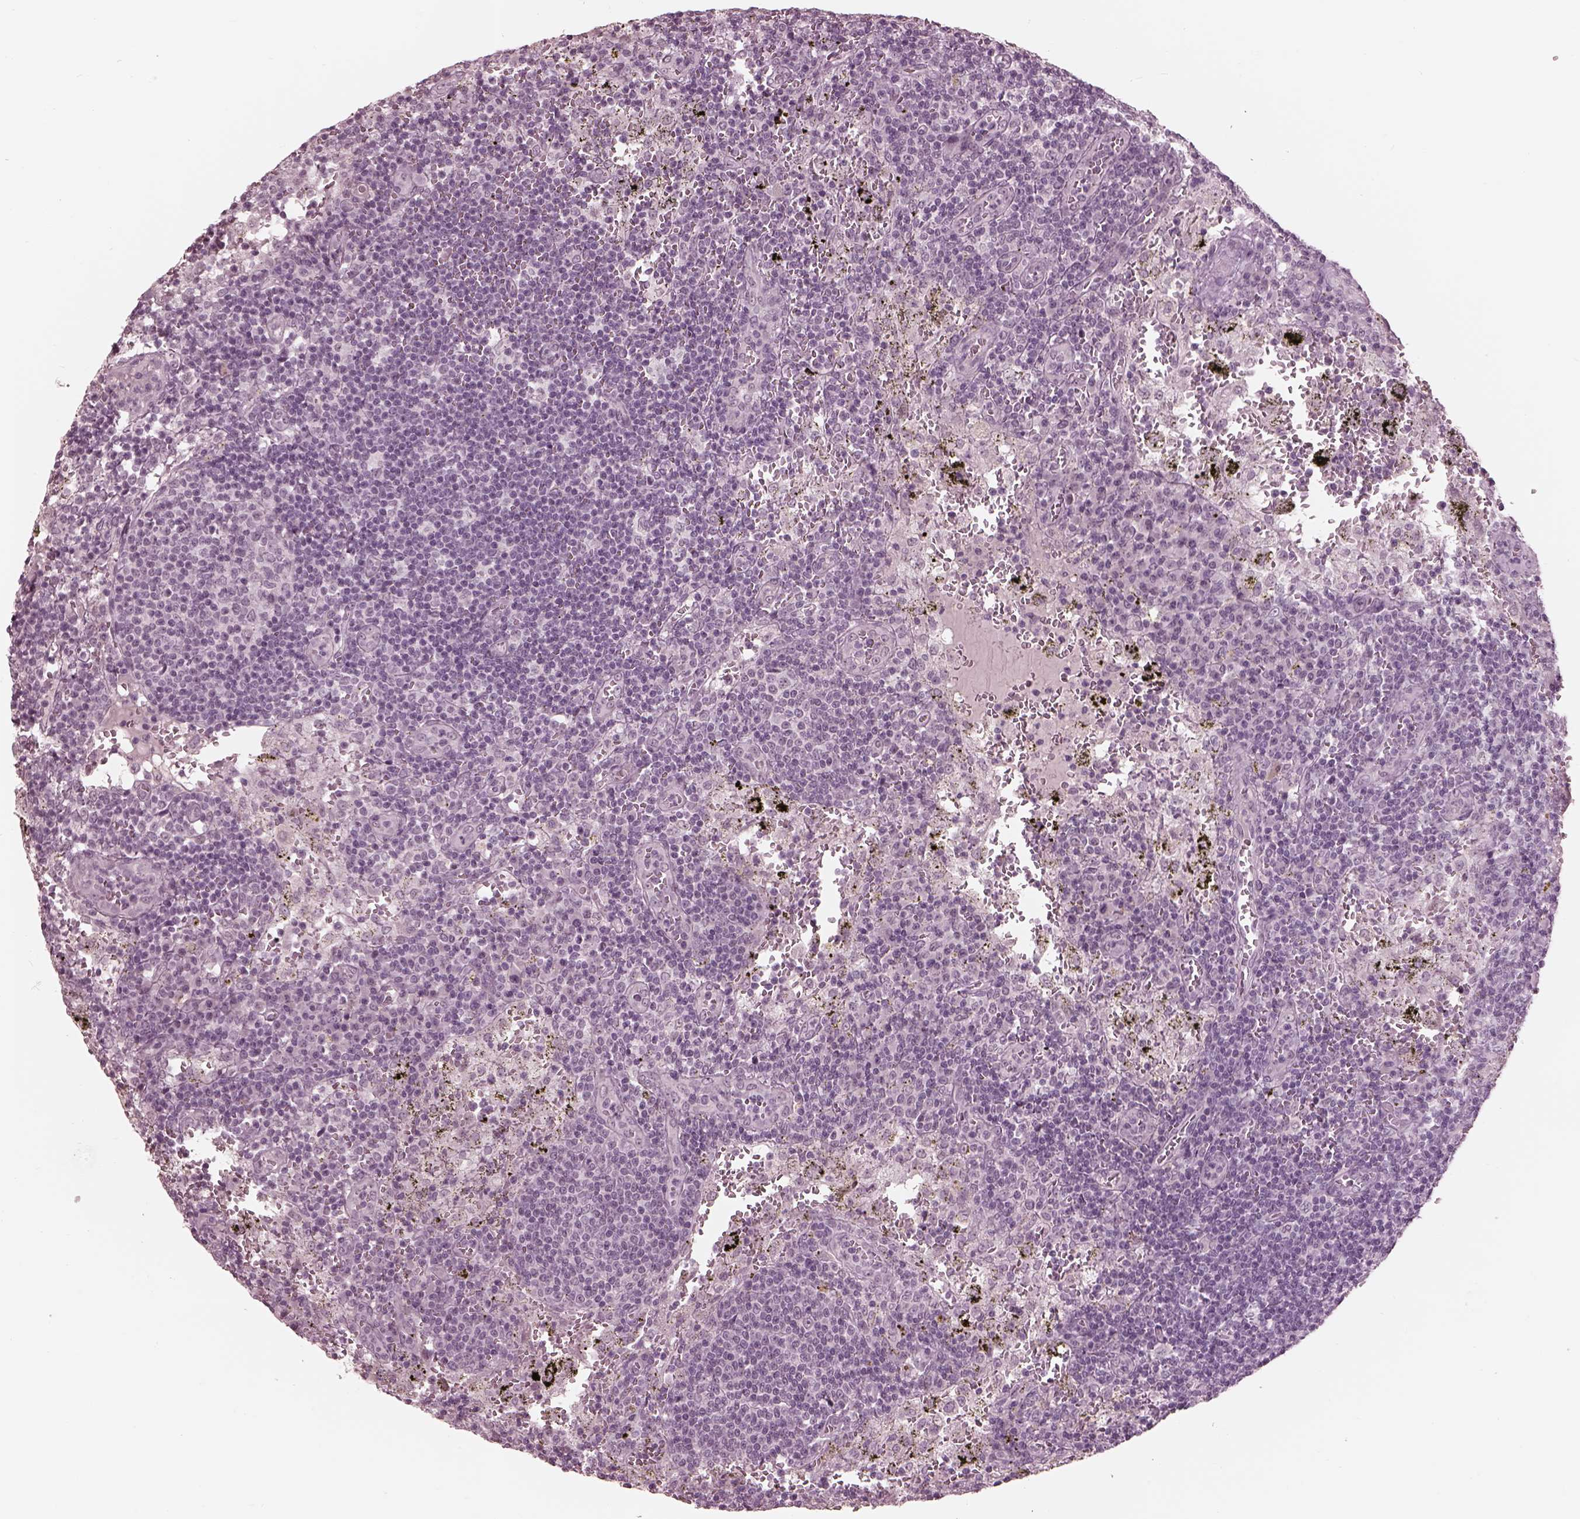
{"staining": {"intensity": "negative", "quantity": "none", "location": "none"}, "tissue": "lymph node", "cell_type": "Germinal center cells", "image_type": "normal", "snomed": [{"axis": "morphology", "description": "Normal tissue, NOS"}, {"axis": "topography", "description": "Lymph node"}], "caption": "Immunohistochemical staining of unremarkable human lymph node demonstrates no significant staining in germinal center cells. (Immunohistochemistry (ihc), brightfield microscopy, high magnification).", "gene": "GARIN4", "patient": {"sex": "male", "age": 62}}